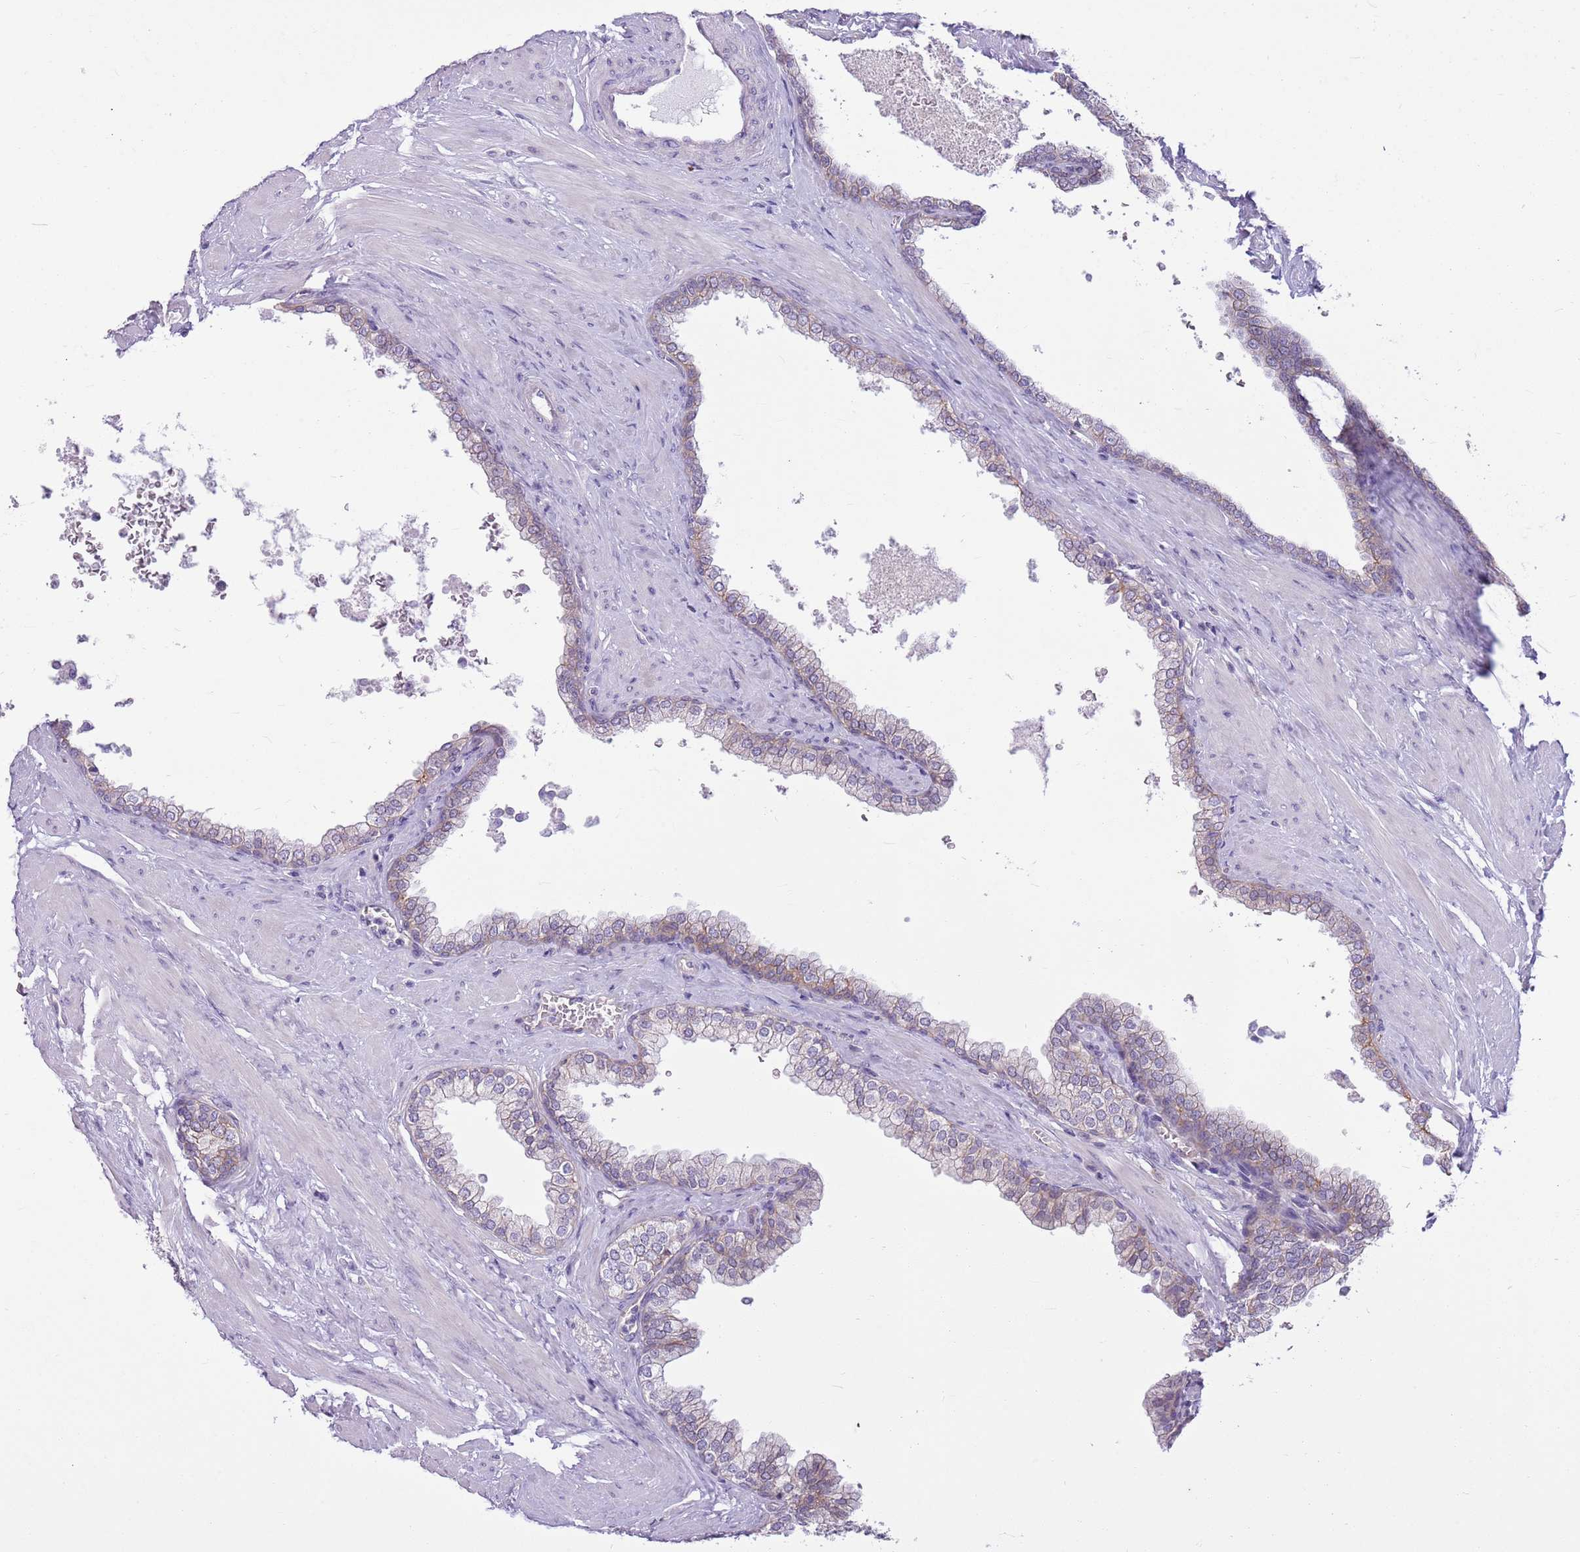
{"staining": {"intensity": "weak", "quantity": "25%-75%", "location": "cytoplasmic/membranous"}, "tissue": "prostate", "cell_type": "Glandular cells", "image_type": "normal", "snomed": [{"axis": "morphology", "description": "Normal tissue, NOS"}, {"axis": "morphology", "description": "Urothelial carcinoma, Low grade"}, {"axis": "topography", "description": "Urinary bladder"}, {"axis": "topography", "description": "Prostate"}], "caption": "Immunohistochemistry staining of benign prostate, which demonstrates low levels of weak cytoplasmic/membranous staining in approximately 25%-75% of glandular cells indicating weak cytoplasmic/membranous protein expression. The staining was performed using DAB (3,3'-diaminobenzidine) (brown) for protein detection and nuclei were counterstained in hematoxylin (blue).", "gene": "PARP8", "patient": {"sex": "male", "age": 60}}